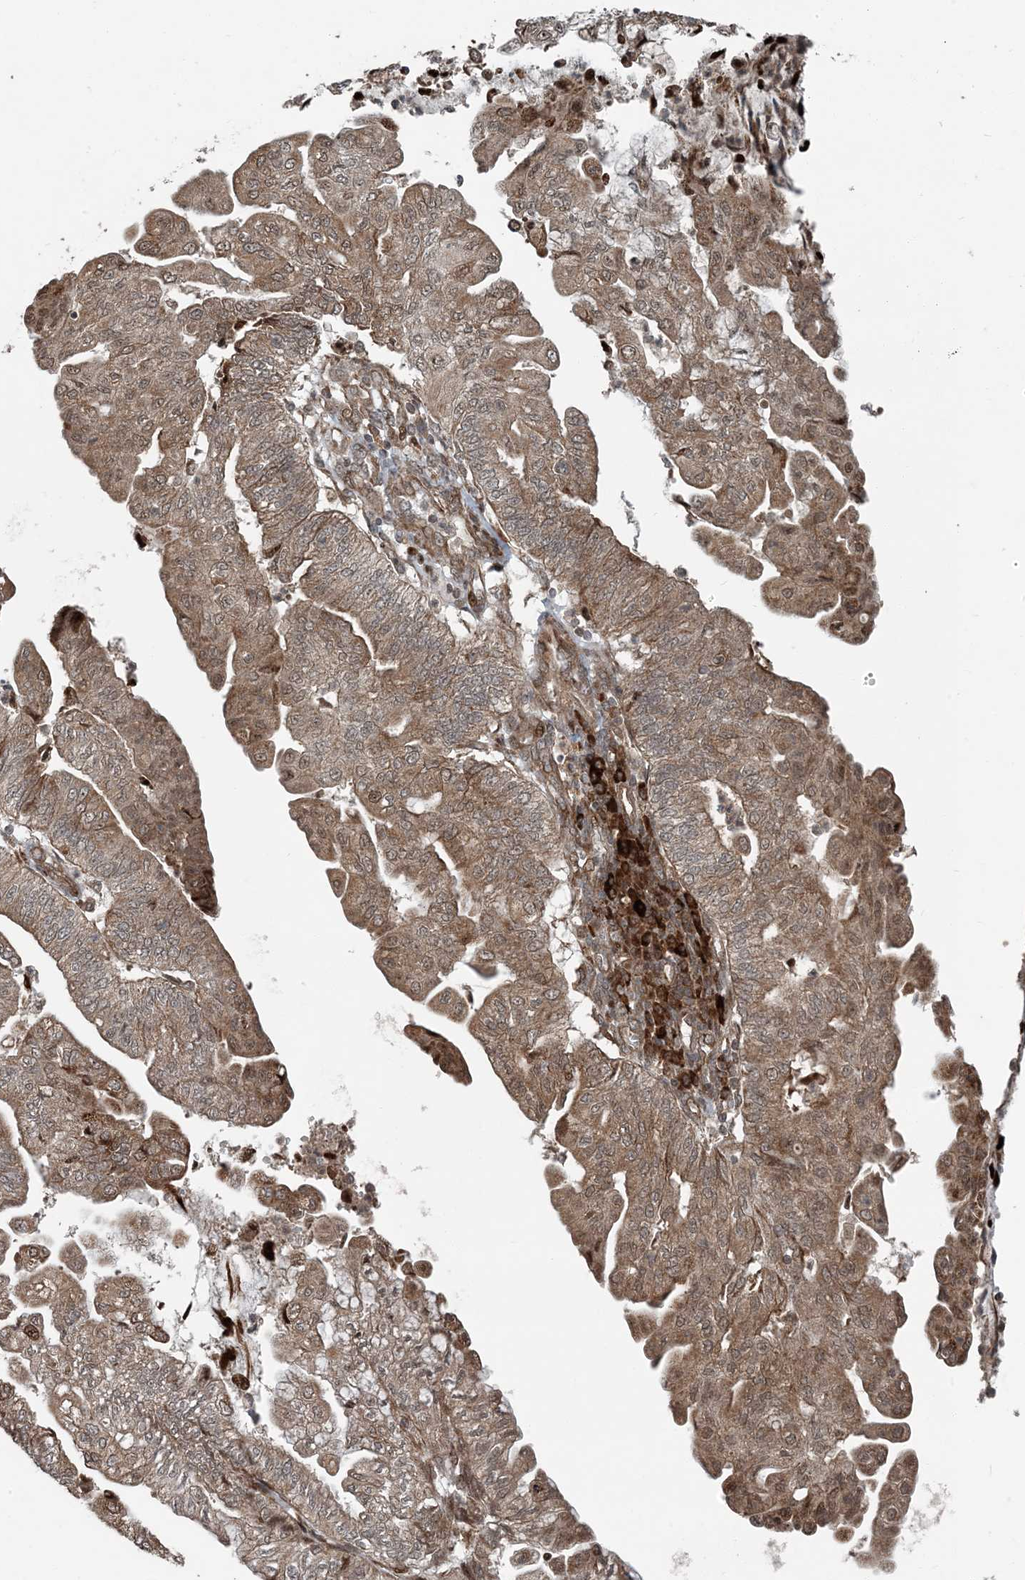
{"staining": {"intensity": "moderate", "quantity": ">75%", "location": "cytoplasmic/membranous"}, "tissue": "endometrial cancer", "cell_type": "Tumor cells", "image_type": "cancer", "snomed": [{"axis": "morphology", "description": "Adenocarcinoma, NOS"}, {"axis": "topography", "description": "Endometrium"}], "caption": "A brown stain shows moderate cytoplasmic/membranous expression of a protein in adenocarcinoma (endometrial) tumor cells. The staining is performed using DAB (3,3'-diaminobenzidine) brown chromogen to label protein expression. The nuclei are counter-stained blue using hematoxylin.", "gene": "EDEM2", "patient": {"sex": "female", "age": 59}}